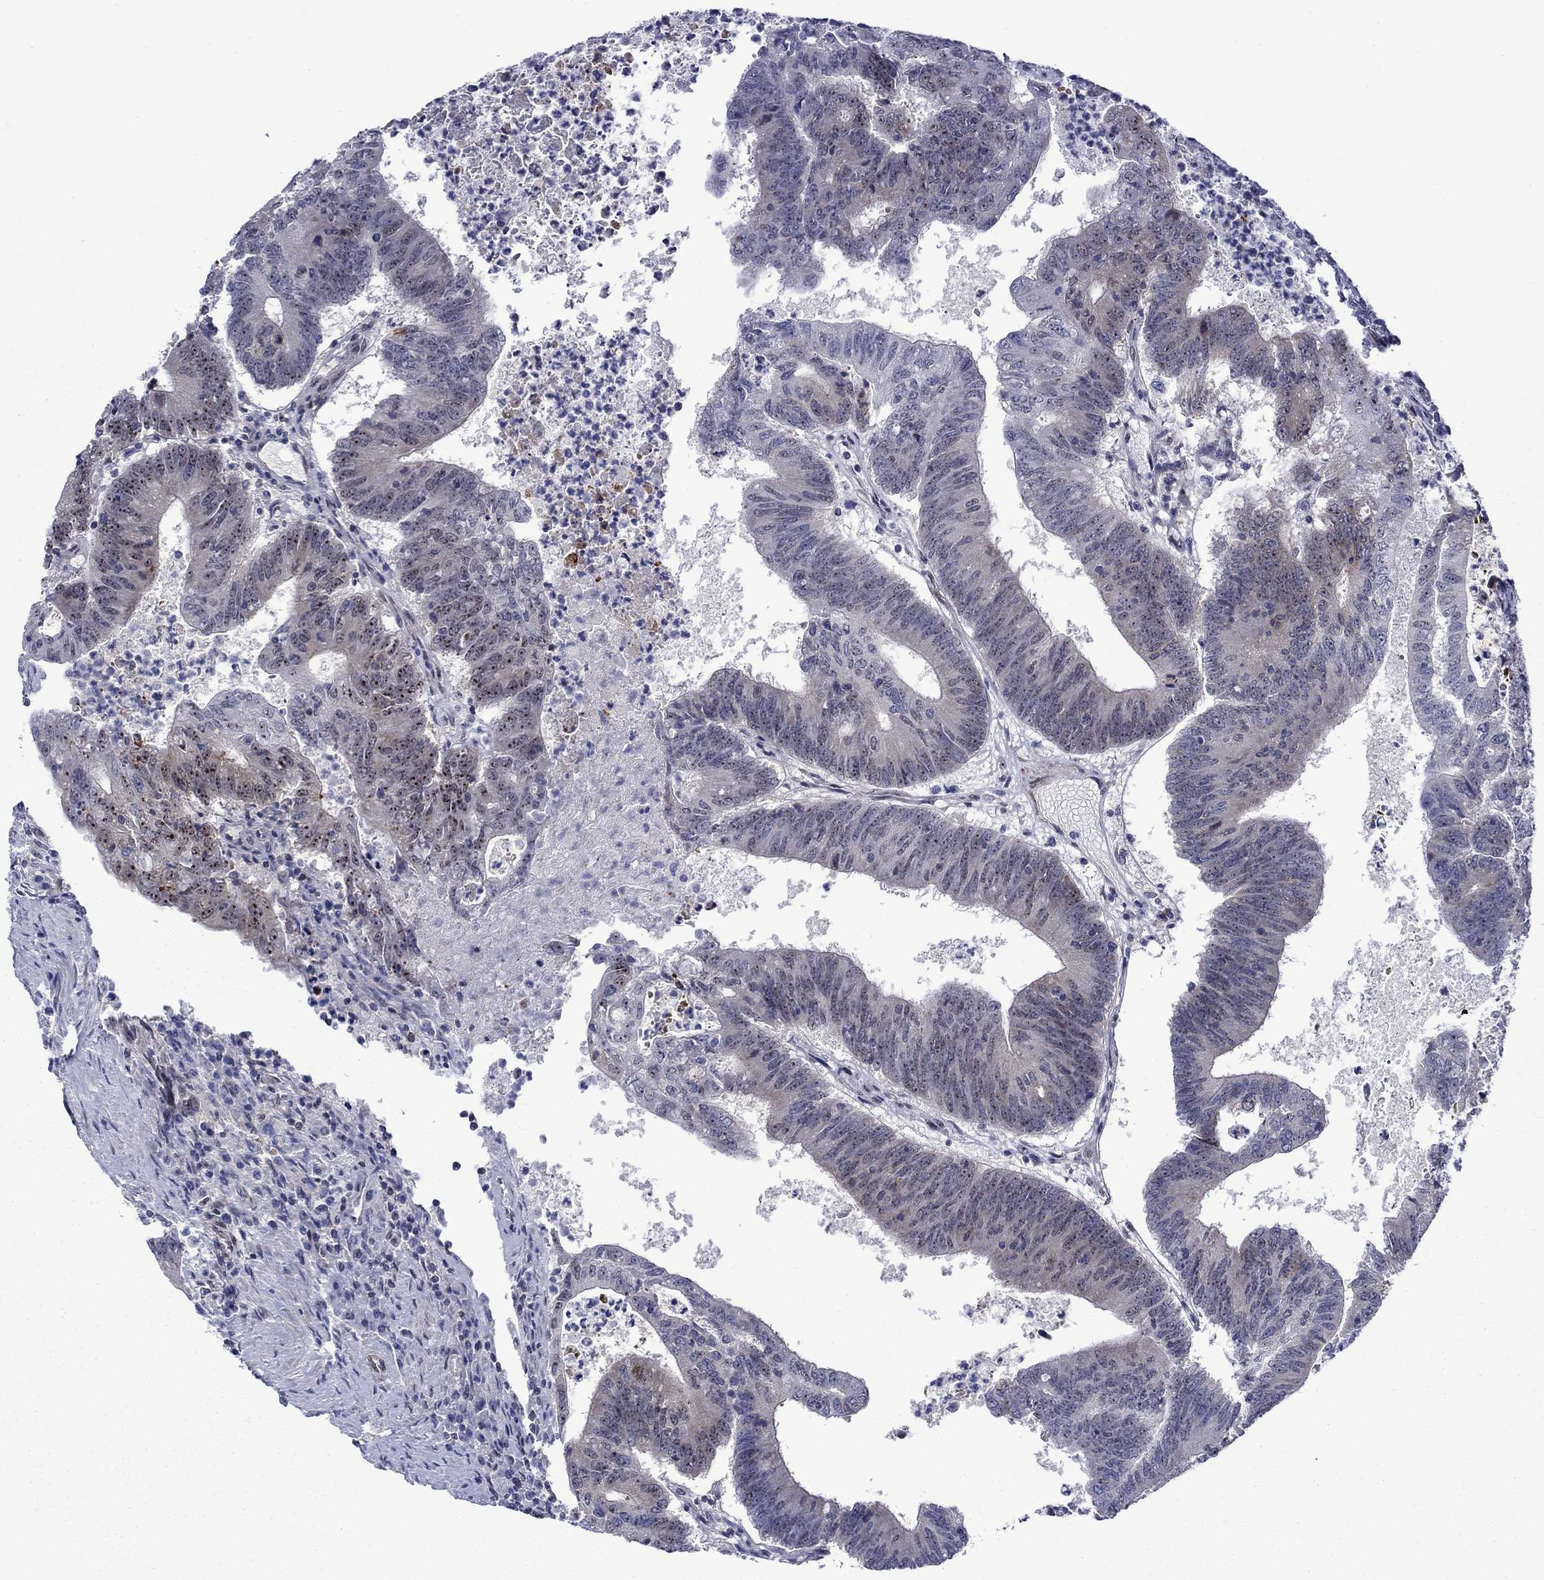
{"staining": {"intensity": "negative", "quantity": "none", "location": "none"}, "tissue": "colorectal cancer", "cell_type": "Tumor cells", "image_type": "cancer", "snomed": [{"axis": "morphology", "description": "Adenocarcinoma, NOS"}, {"axis": "topography", "description": "Colon"}], "caption": "High power microscopy histopathology image of an immunohistochemistry photomicrograph of colorectal cancer (adenocarcinoma), revealing no significant expression in tumor cells.", "gene": "SURF2", "patient": {"sex": "female", "age": 70}}